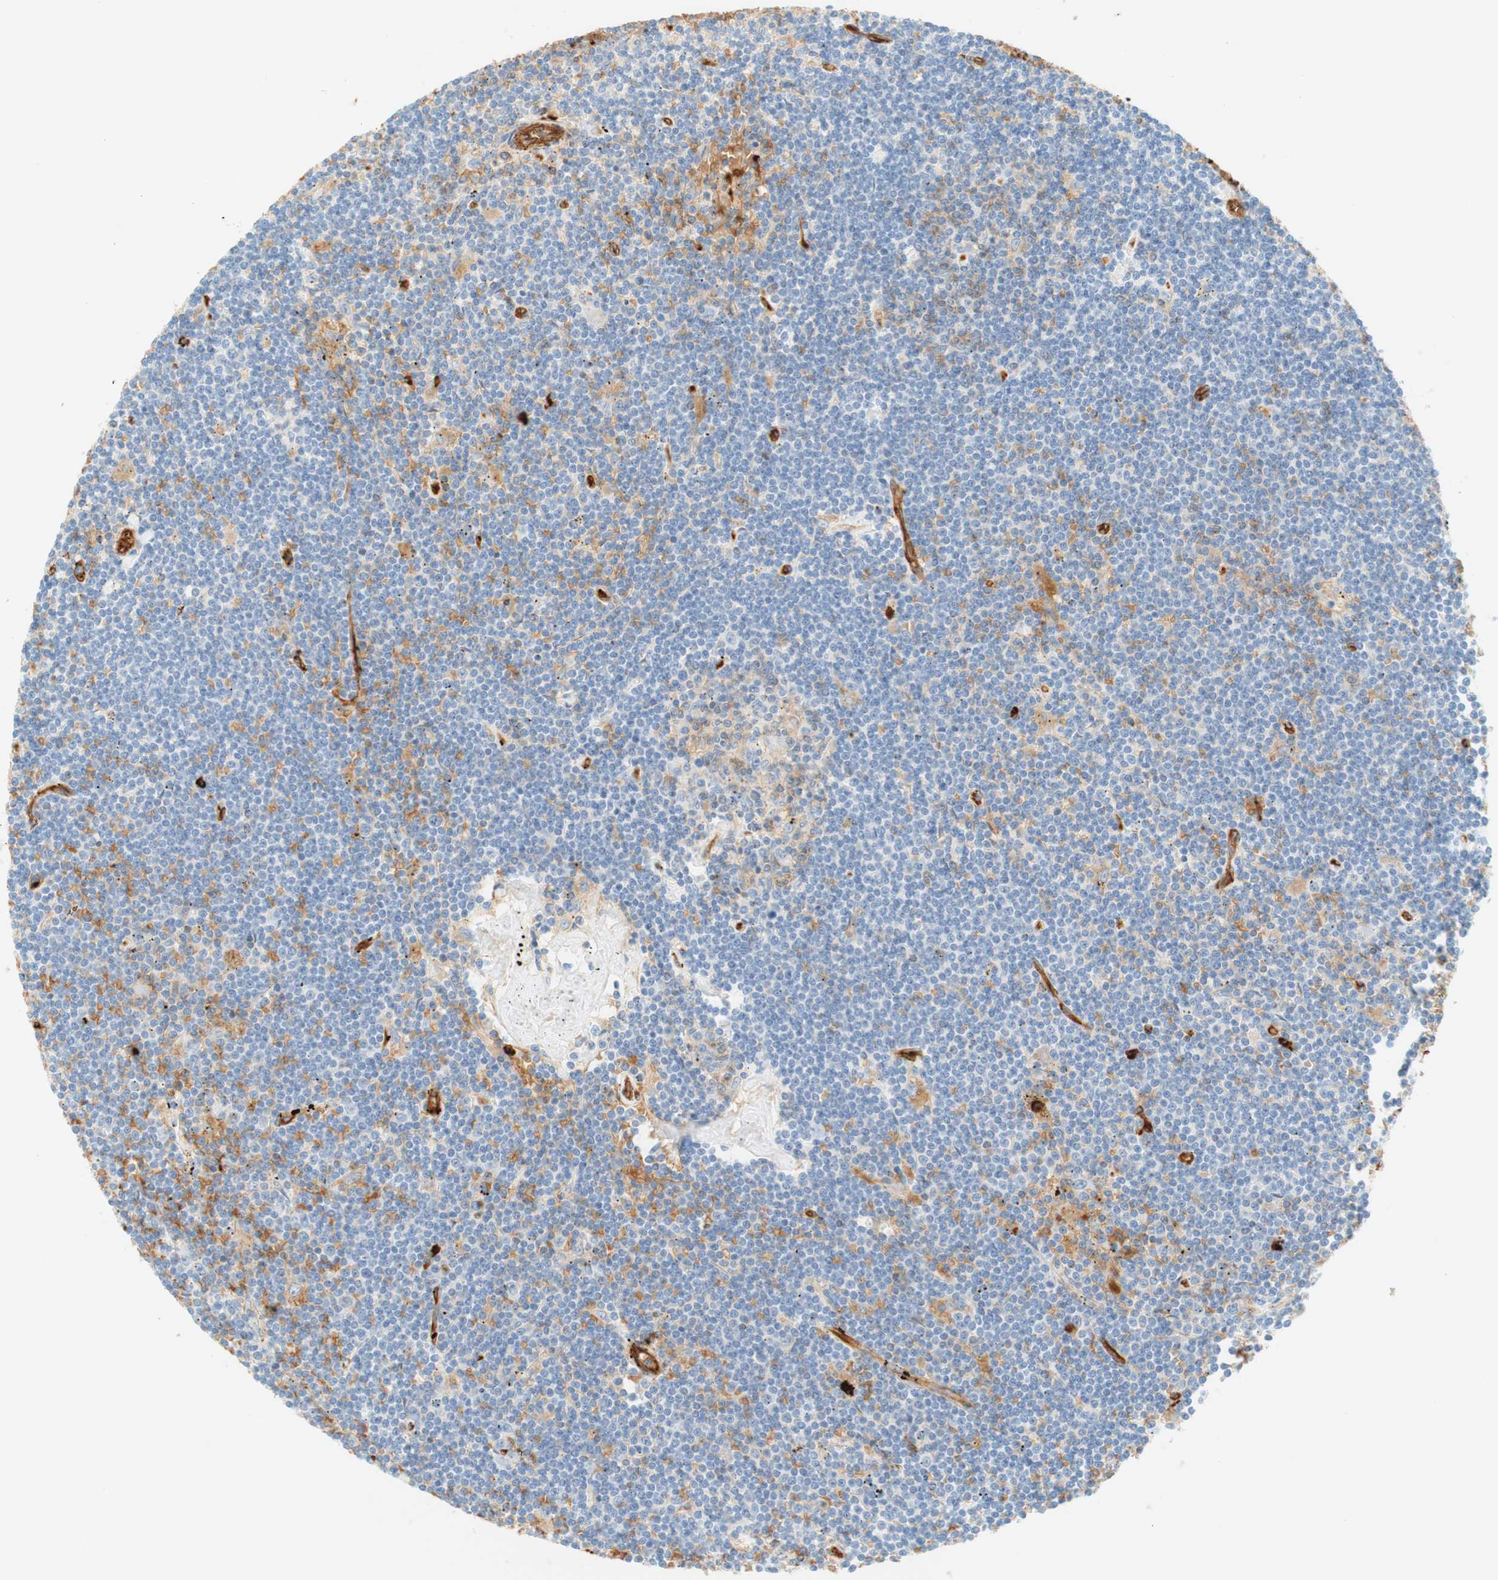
{"staining": {"intensity": "moderate", "quantity": "<25%", "location": "cytoplasmic/membranous"}, "tissue": "lymphoma", "cell_type": "Tumor cells", "image_type": "cancer", "snomed": [{"axis": "morphology", "description": "Malignant lymphoma, non-Hodgkin's type, Low grade"}, {"axis": "topography", "description": "Spleen"}], "caption": "This image shows IHC staining of lymphoma, with low moderate cytoplasmic/membranous staining in about <25% of tumor cells.", "gene": "STOM", "patient": {"sex": "male", "age": 76}}